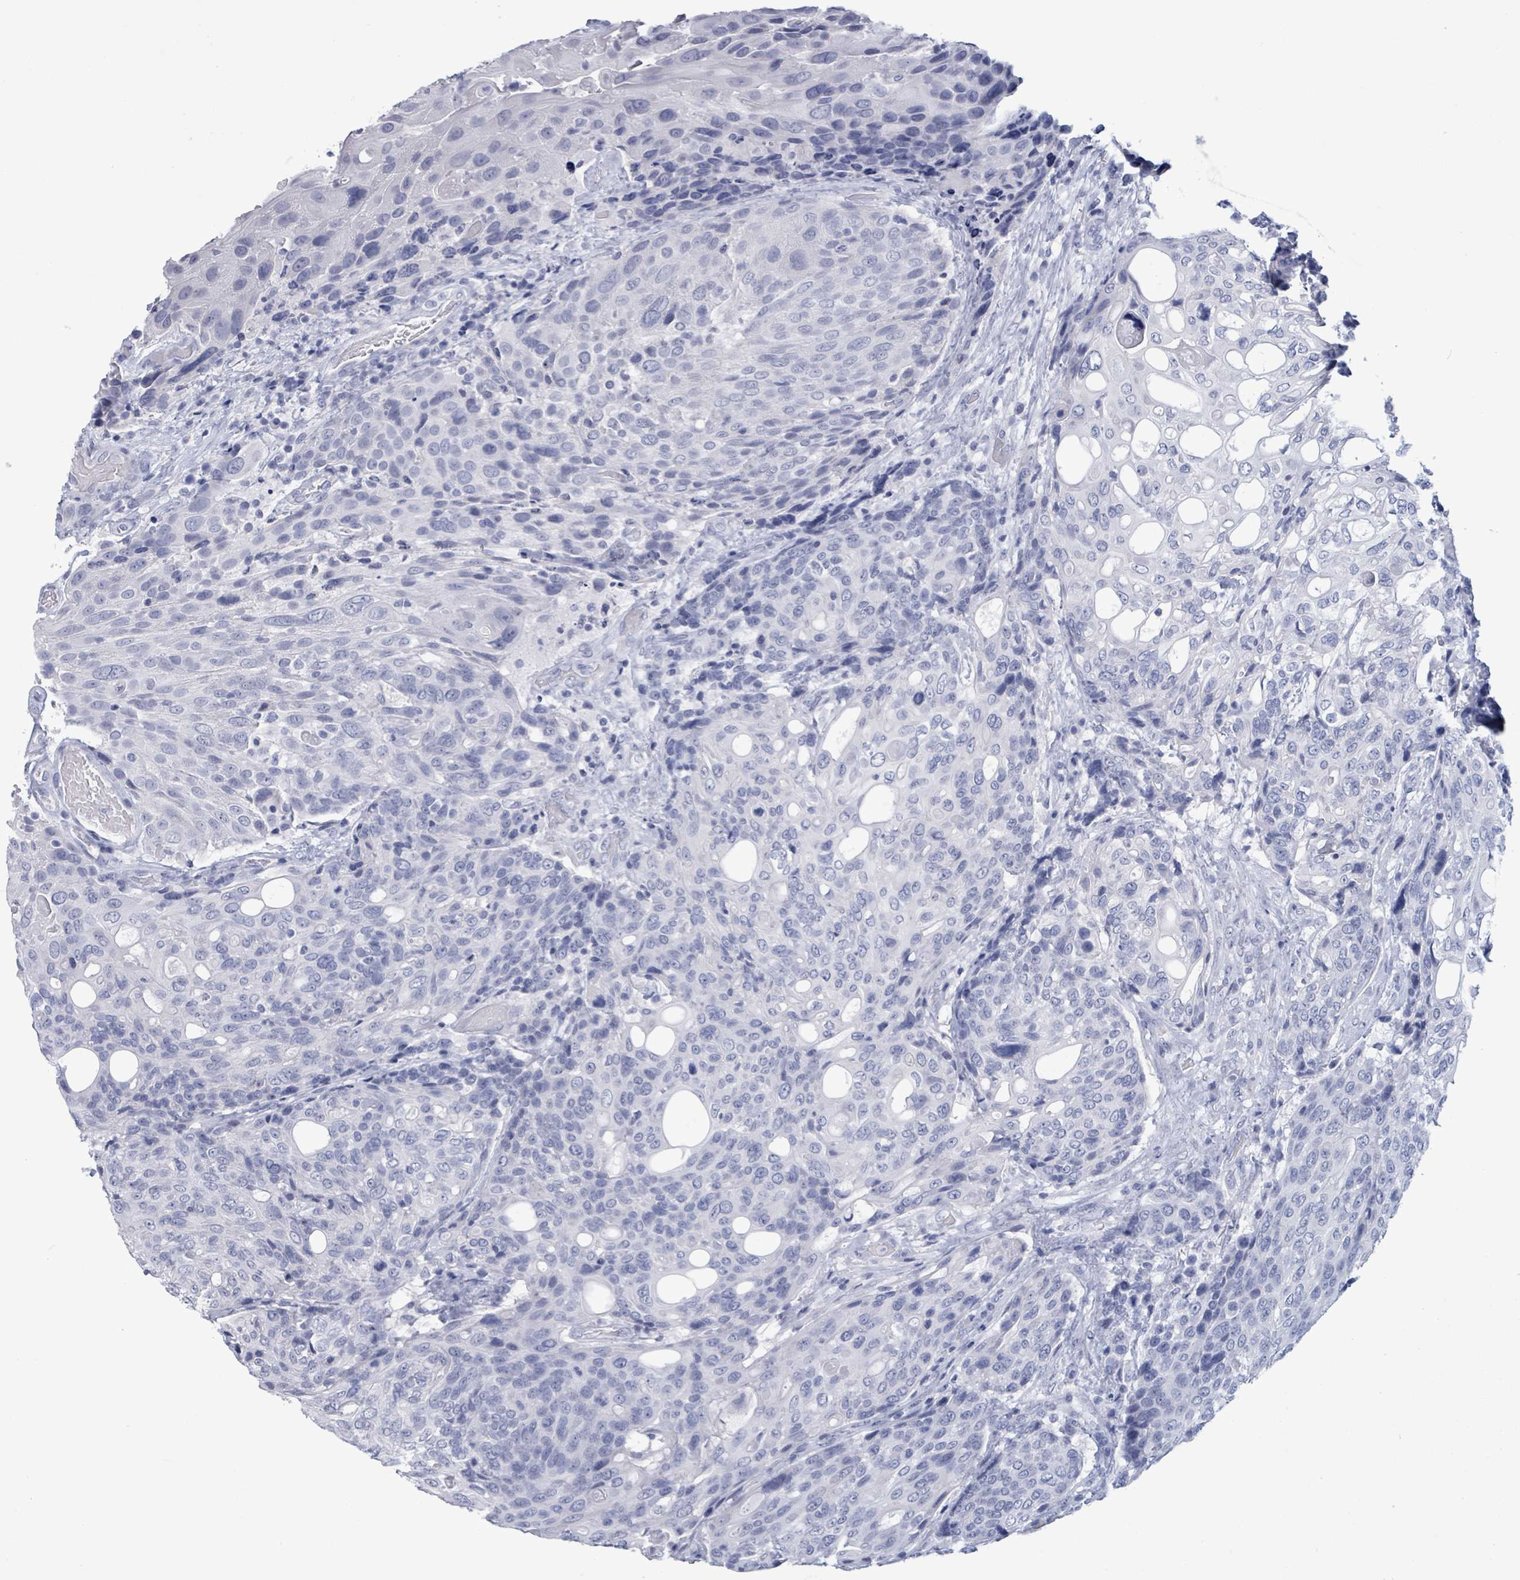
{"staining": {"intensity": "negative", "quantity": "none", "location": "none"}, "tissue": "urothelial cancer", "cell_type": "Tumor cells", "image_type": "cancer", "snomed": [{"axis": "morphology", "description": "Urothelial carcinoma, High grade"}, {"axis": "topography", "description": "Urinary bladder"}], "caption": "Human high-grade urothelial carcinoma stained for a protein using immunohistochemistry (IHC) exhibits no expression in tumor cells.", "gene": "NKX2-1", "patient": {"sex": "female", "age": 70}}